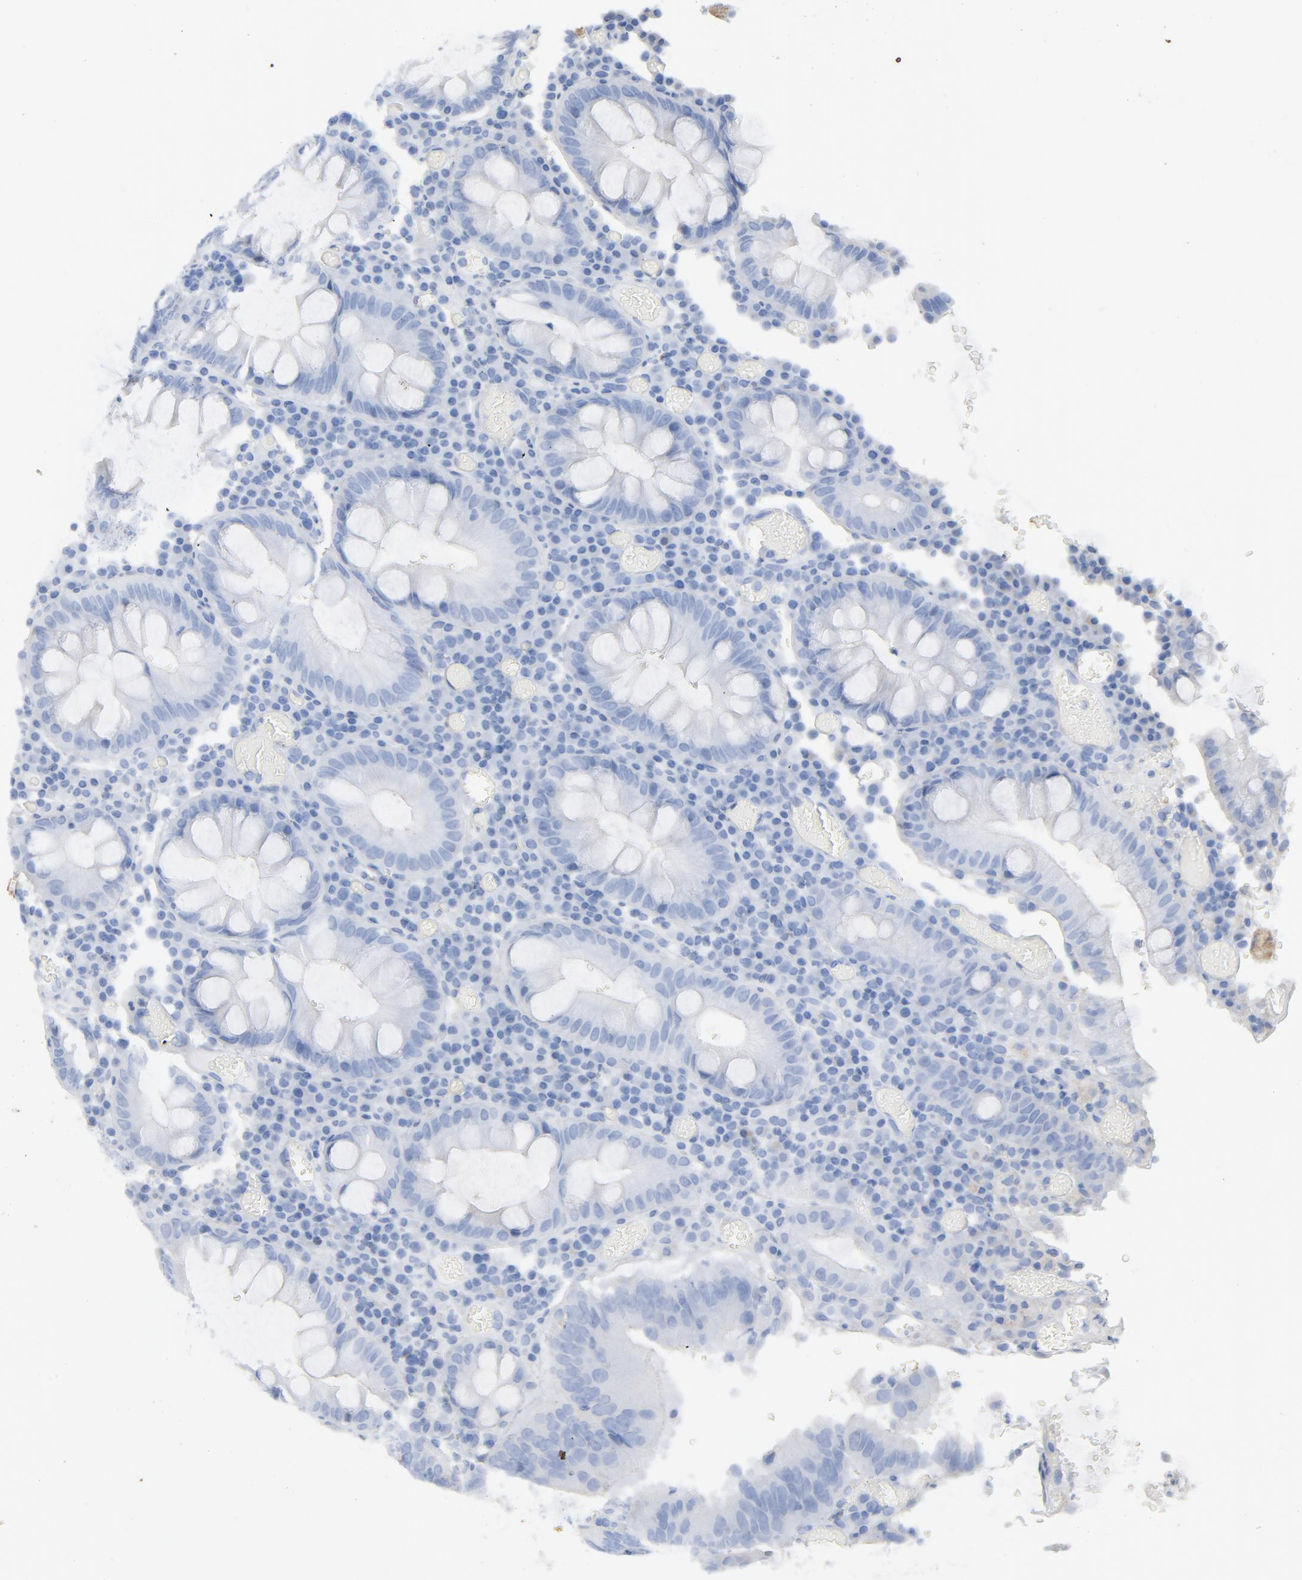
{"staining": {"intensity": "negative", "quantity": "none", "location": "none"}, "tissue": "colorectal cancer", "cell_type": "Tumor cells", "image_type": "cancer", "snomed": [{"axis": "morphology", "description": "Normal tissue, NOS"}, {"axis": "morphology", "description": "Adenocarcinoma, NOS"}, {"axis": "topography", "description": "Colon"}], "caption": "Histopathology image shows no significant protein positivity in tumor cells of colorectal cancer (adenocarcinoma).", "gene": "C14orf119", "patient": {"sex": "female", "age": 78}}